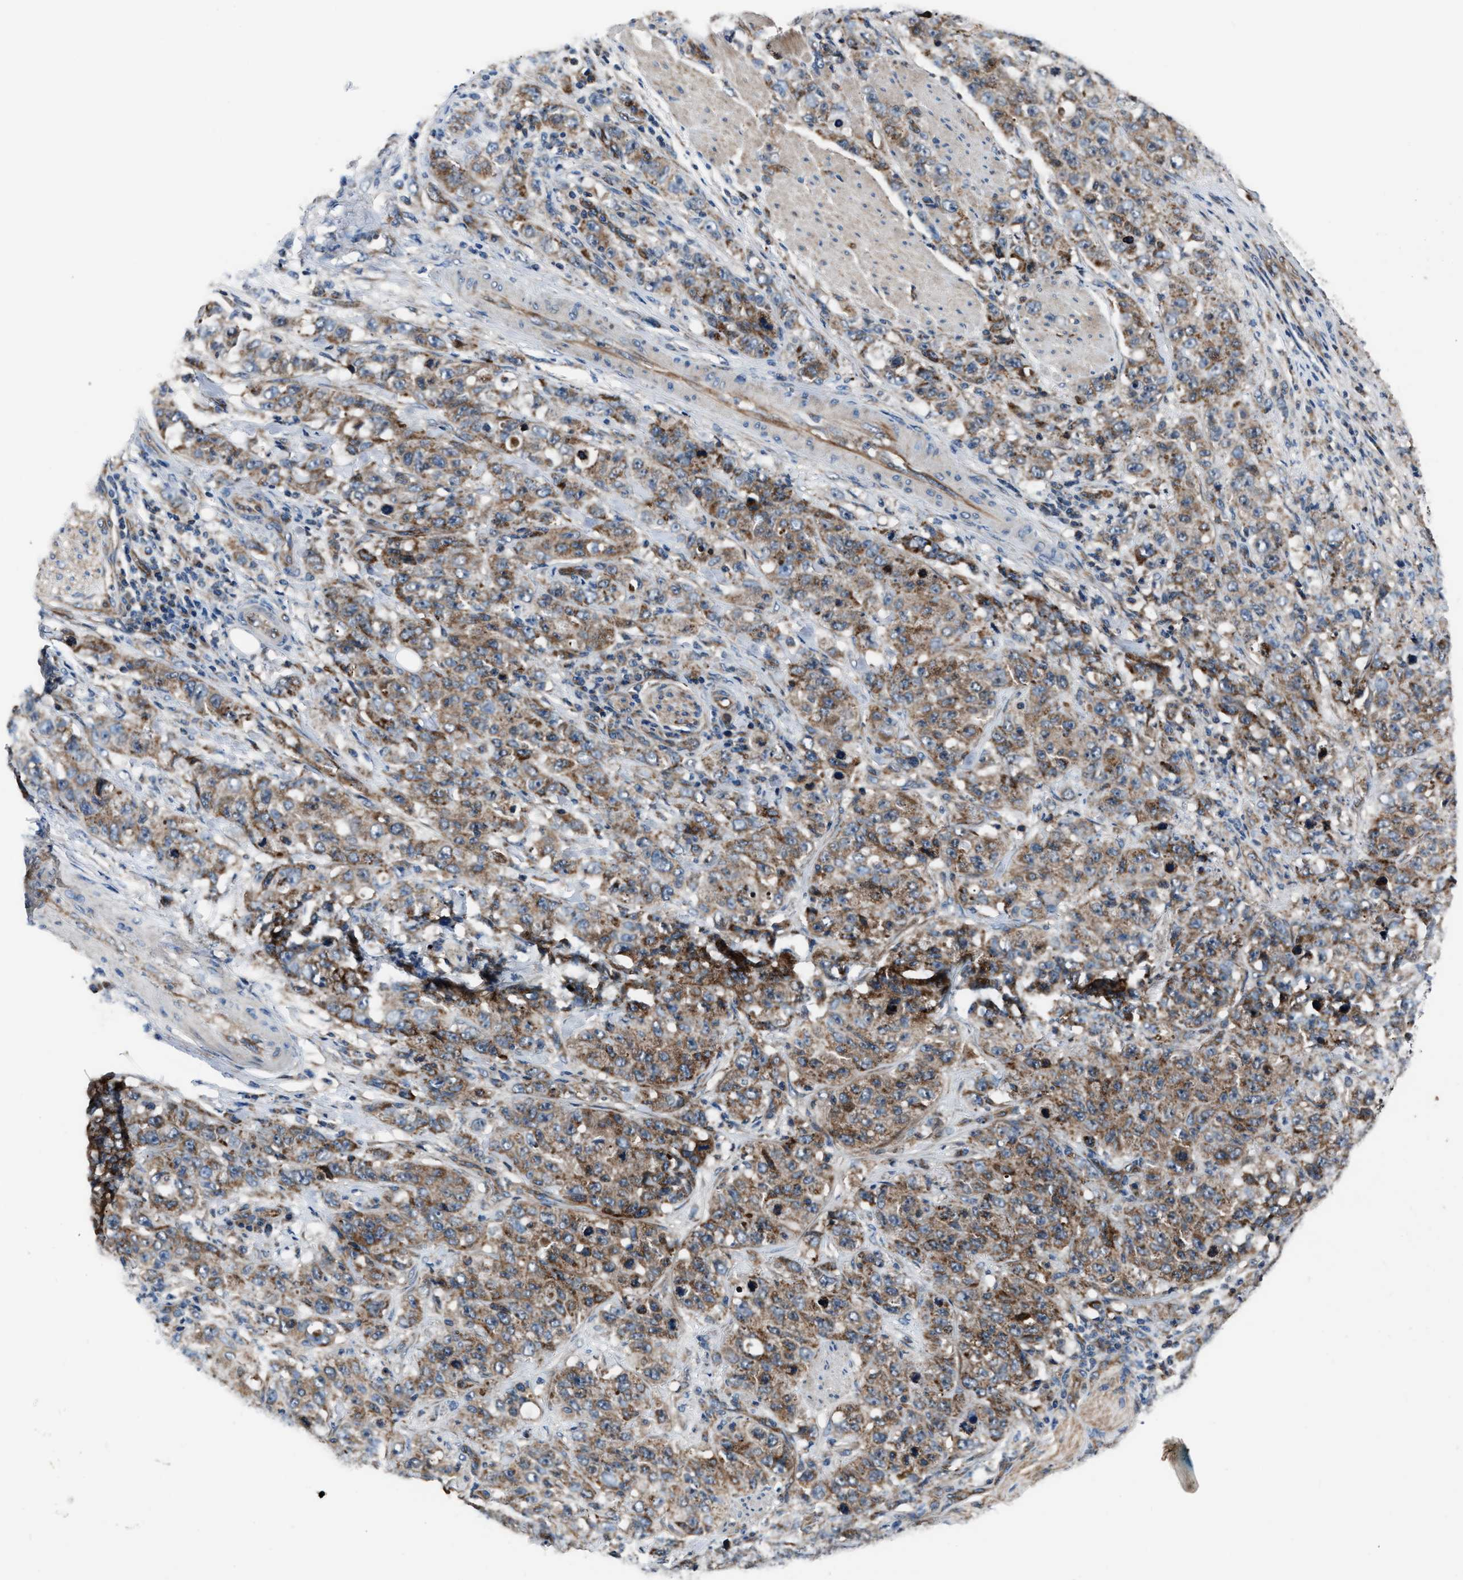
{"staining": {"intensity": "moderate", "quantity": ">75%", "location": "cytoplasmic/membranous"}, "tissue": "stomach cancer", "cell_type": "Tumor cells", "image_type": "cancer", "snomed": [{"axis": "morphology", "description": "Adenocarcinoma, NOS"}, {"axis": "topography", "description": "Stomach"}], "caption": "A medium amount of moderate cytoplasmic/membranous expression is appreciated in about >75% of tumor cells in stomach adenocarcinoma tissue.", "gene": "GGCT", "patient": {"sex": "male", "age": 48}}